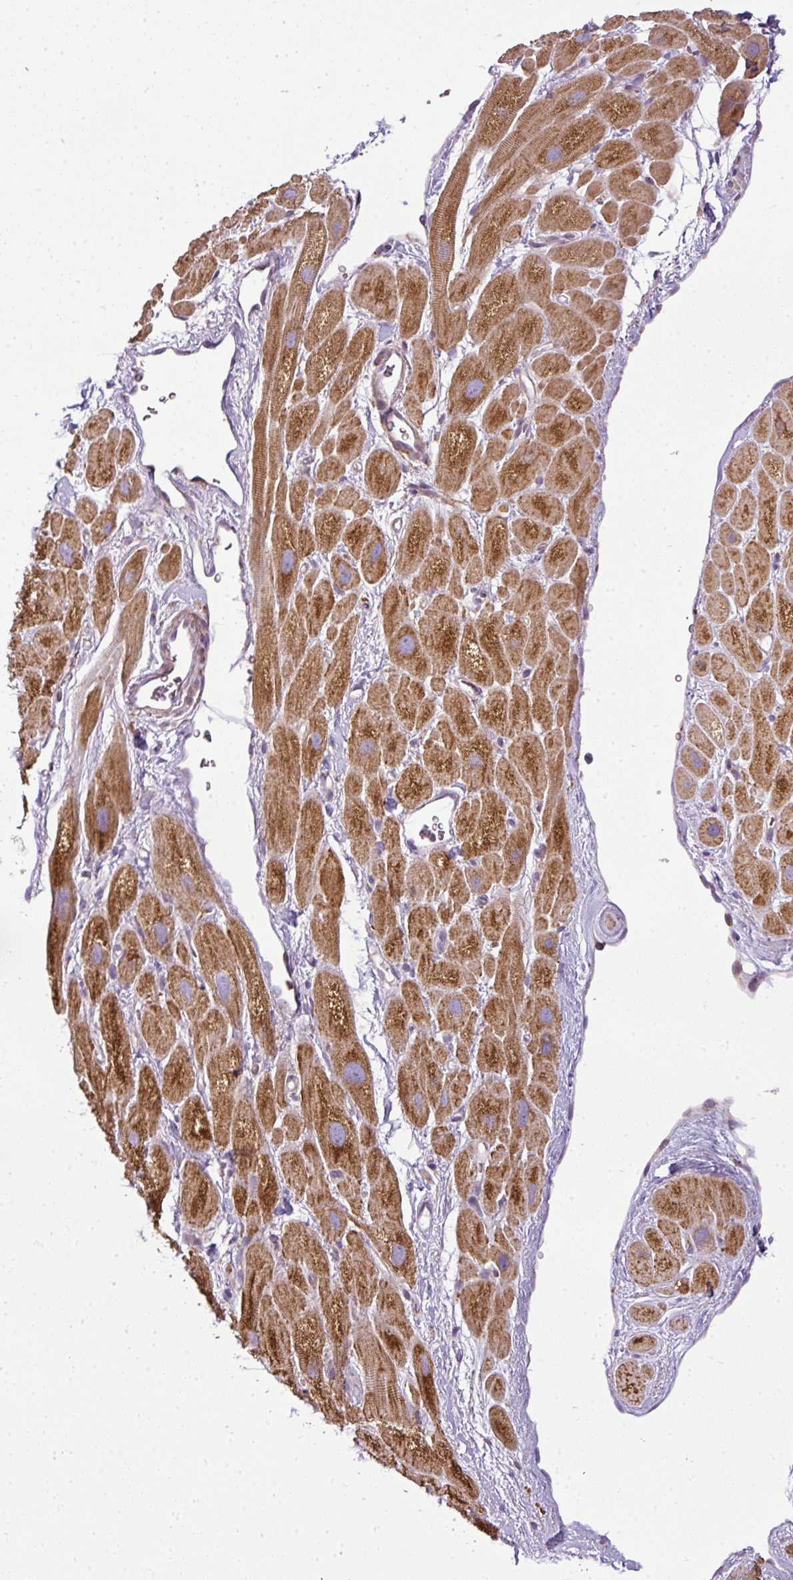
{"staining": {"intensity": "strong", "quantity": ">75%", "location": "cytoplasmic/membranous"}, "tissue": "heart muscle", "cell_type": "Cardiomyocytes", "image_type": "normal", "snomed": [{"axis": "morphology", "description": "Normal tissue, NOS"}, {"axis": "topography", "description": "Heart"}], "caption": "This image displays immunohistochemistry (IHC) staining of unremarkable heart muscle, with high strong cytoplasmic/membranous expression in approximately >75% of cardiomyocytes.", "gene": "ANKRD18A", "patient": {"sex": "male", "age": 49}}